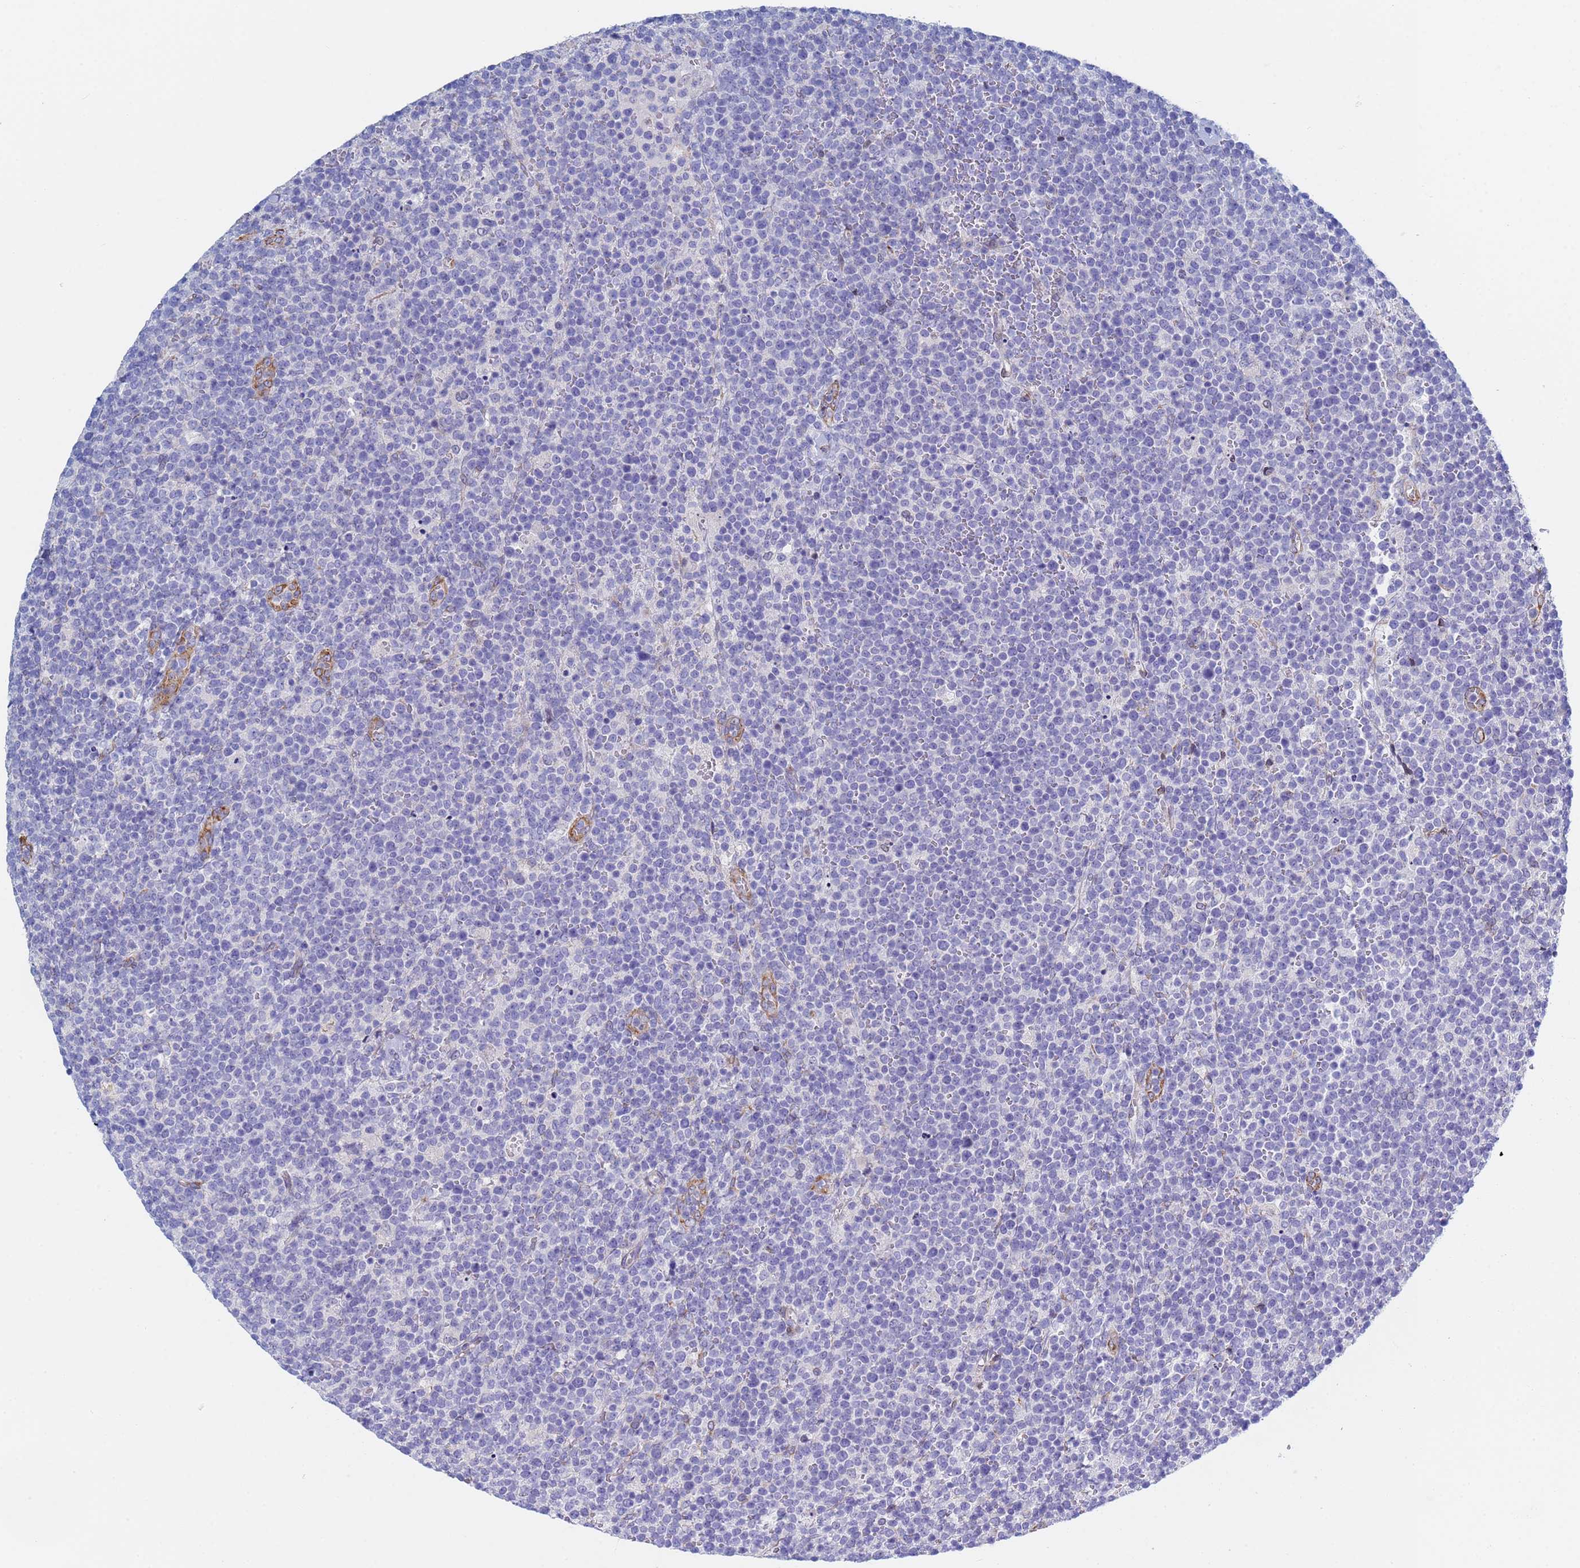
{"staining": {"intensity": "negative", "quantity": "none", "location": "none"}, "tissue": "lymphoma", "cell_type": "Tumor cells", "image_type": "cancer", "snomed": [{"axis": "morphology", "description": "Malignant lymphoma, non-Hodgkin's type, High grade"}, {"axis": "topography", "description": "Lymph node"}], "caption": "High-grade malignant lymphoma, non-Hodgkin's type was stained to show a protein in brown. There is no significant positivity in tumor cells.", "gene": "GDAP2", "patient": {"sex": "male", "age": 61}}